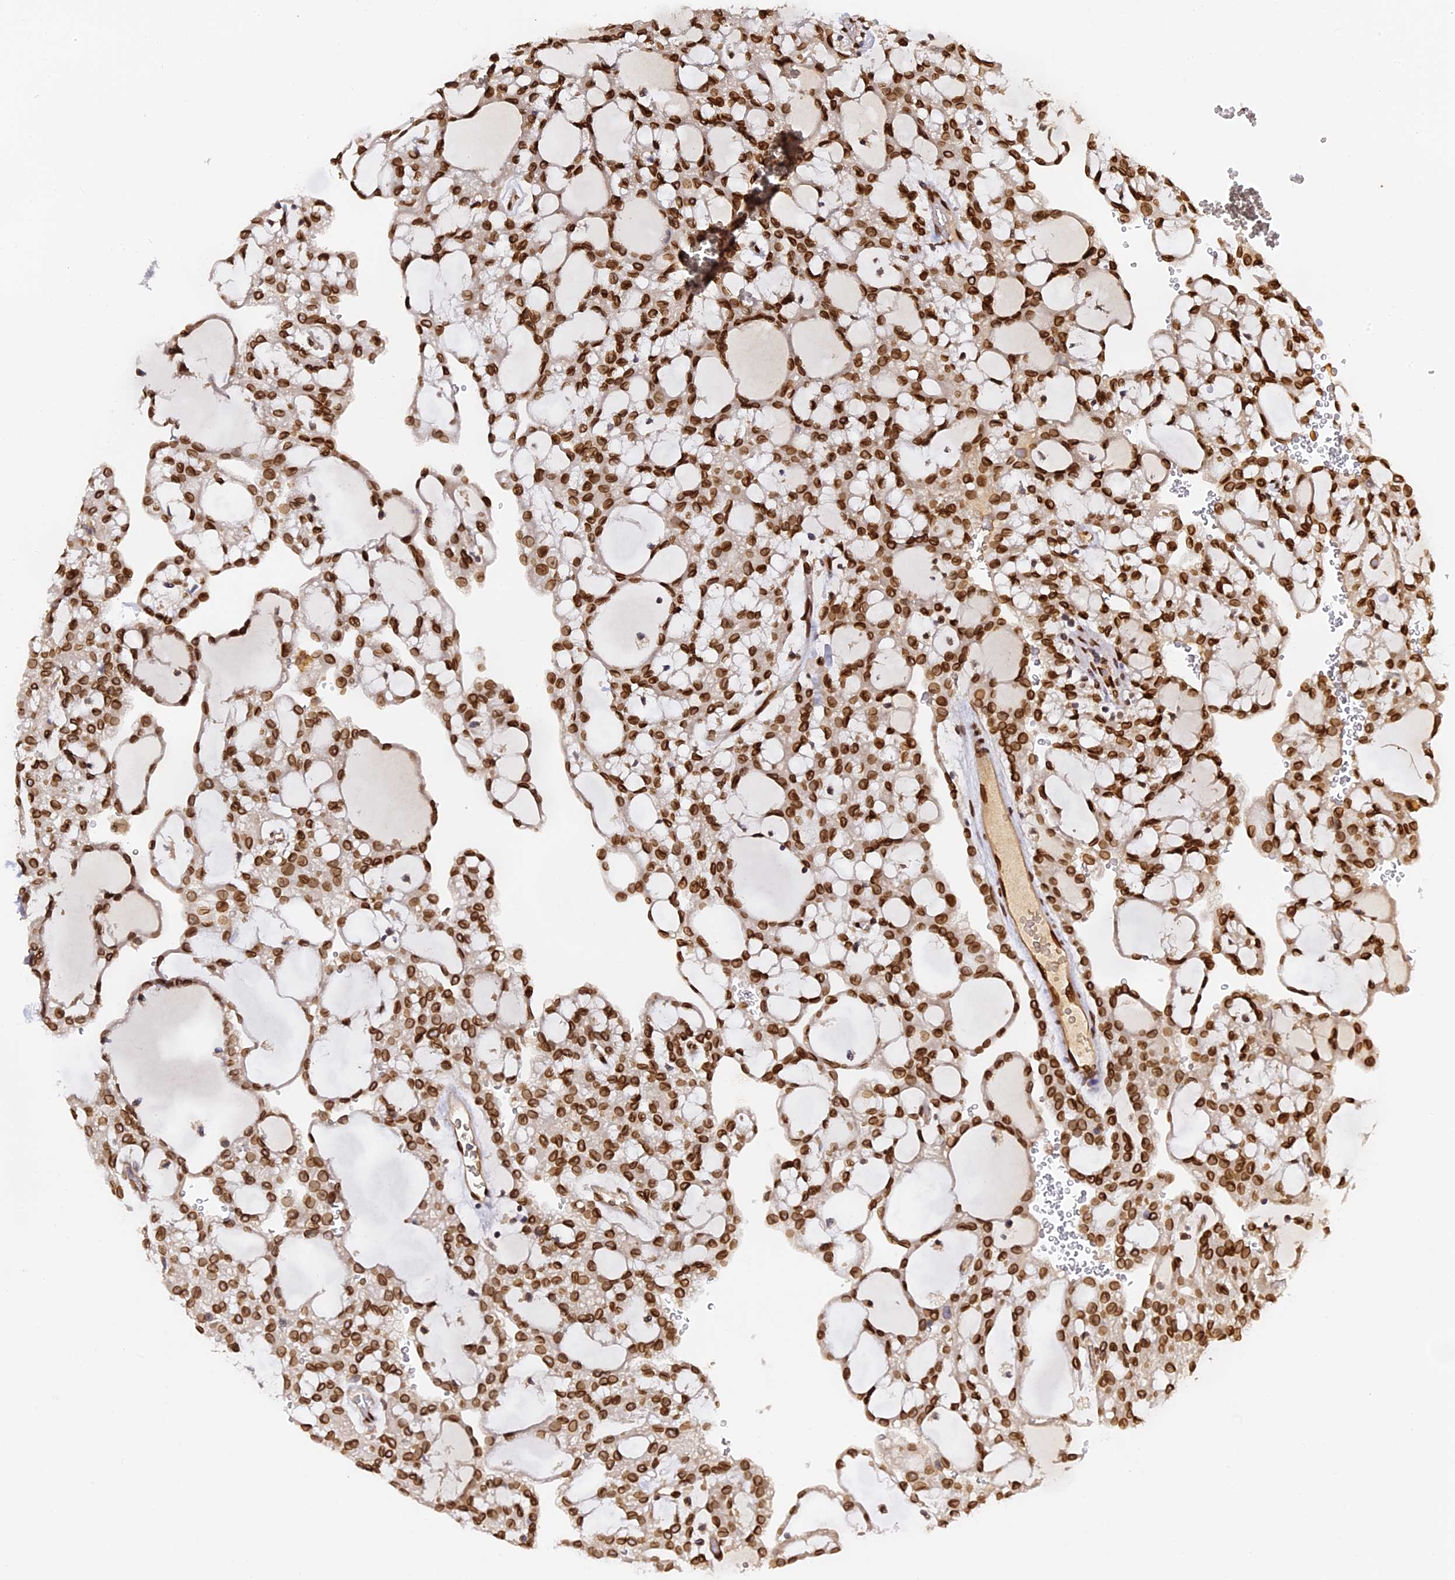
{"staining": {"intensity": "strong", "quantity": ">75%", "location": "cytoplasmic/membranous,nuclear"}, "tissue": "renal cancer", "cell_type": "Tumor cells", "image_type": "cancer", "snomed": [{"axis": "morphology", "description": "Adenocarcinoma, NOS"}, {"axis": "topography", "description": "Kidney"}], "caption": "A brown stain labels strong cytoplasmic/membranous and nuclear staining of a protein in renal cancer tumor cells.", "gene": "ANAPC5", "patient": {"sex": "male", "age": 63}}